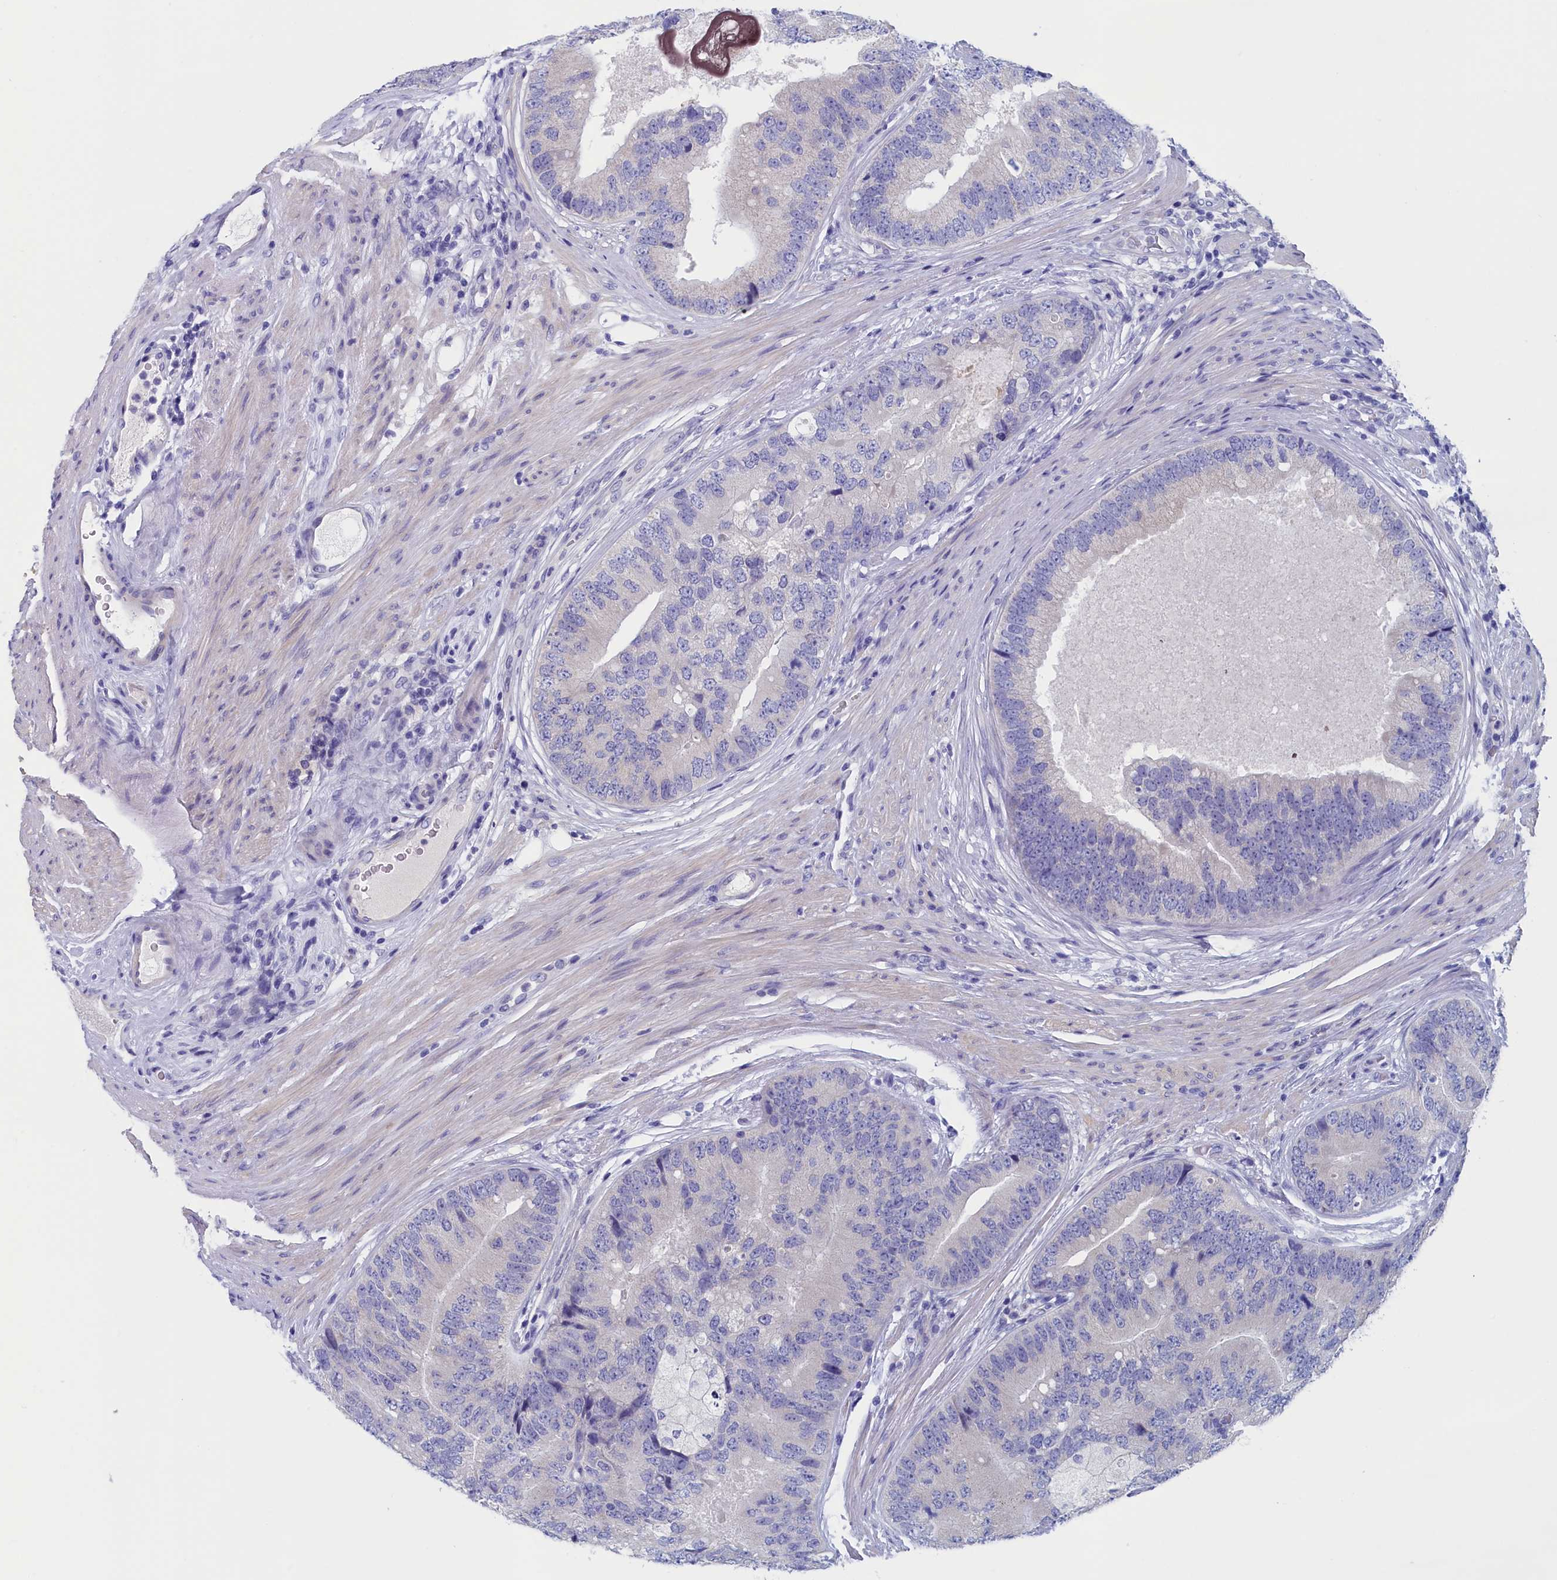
{"staining": {"intensity": "negative", "quantity": "none", "location": "none"}, "tissue": "prostate cancer", "cell_type": "Tumor cells", "image_type": "cancer", "snomed": [{"axis": "morphology", "description": "Adenocarcinoma, High grade"}, {"axis": "topography", "description": "Prostate"}], "caption": "DAB (3,3'-diaminobenzidine) immunohistochemical staining of prostate high-grade adenocarcinoma exhibits no significant positivity in tumor cells.", "gene": "ANKRD2", "patient": {"sex": "male", "age": 70}}